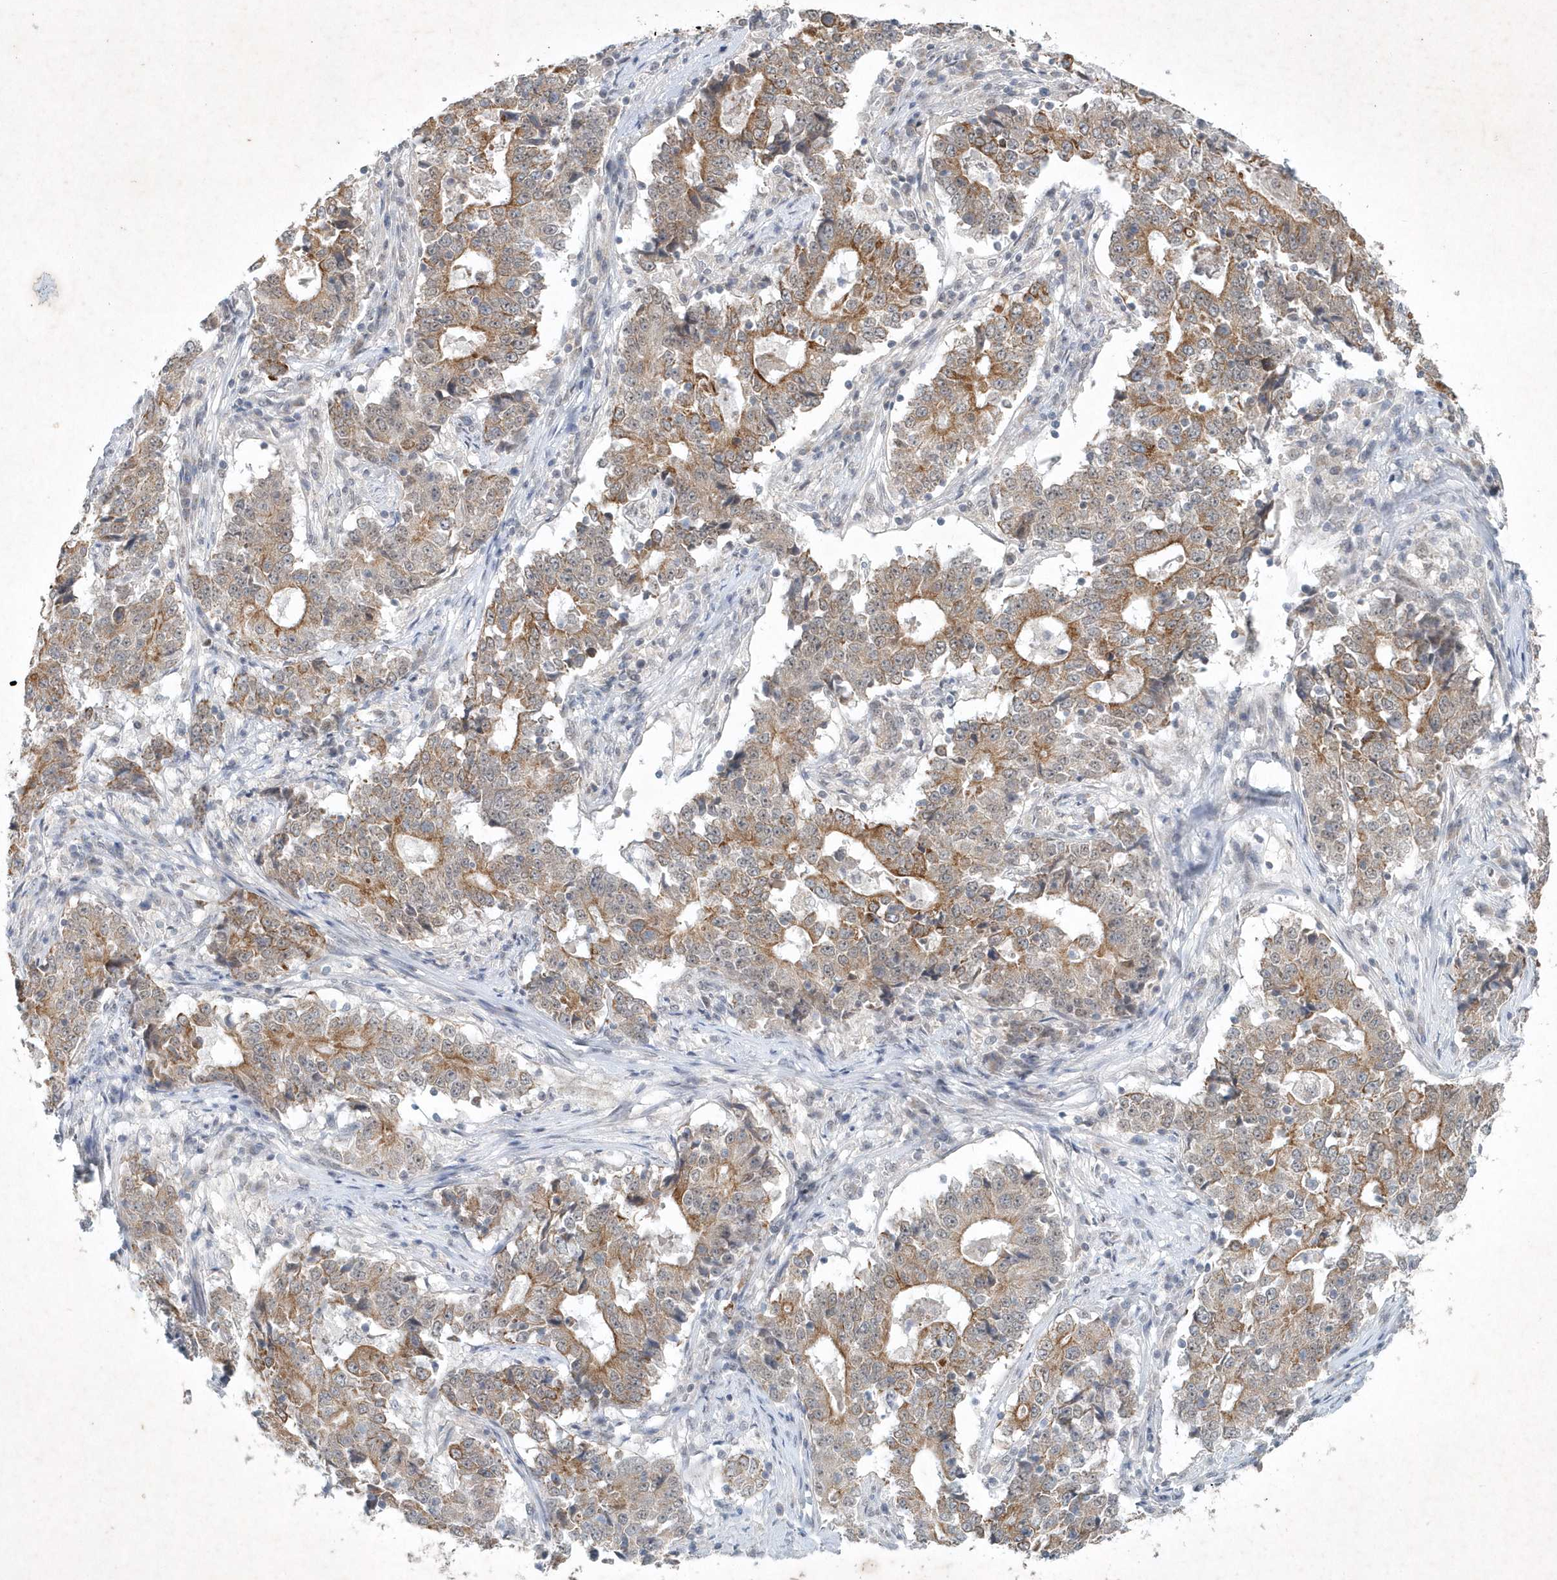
{"staining": {"intensity": "moderate", "quantity": ">75%", "location": "cytoplasmic/membranous"}, "tissue": "stomach cancer", "cell_type": "Tumor cells", "image_type": "cancer", "snomed": [{"axis": "morphology", "description": "Adenocarcinoma, NOS"}, {"axis": "topography", "description": "Stomach"}], "caption": "Immunohistochemistry of stomach adenocarcinoma exhibits medium levels of moderate cytoplasmic/membranous expression in about >75% of tumor cells.", "gene": "ZBTB9", "patient": {"sex": "male", "age": 59}}